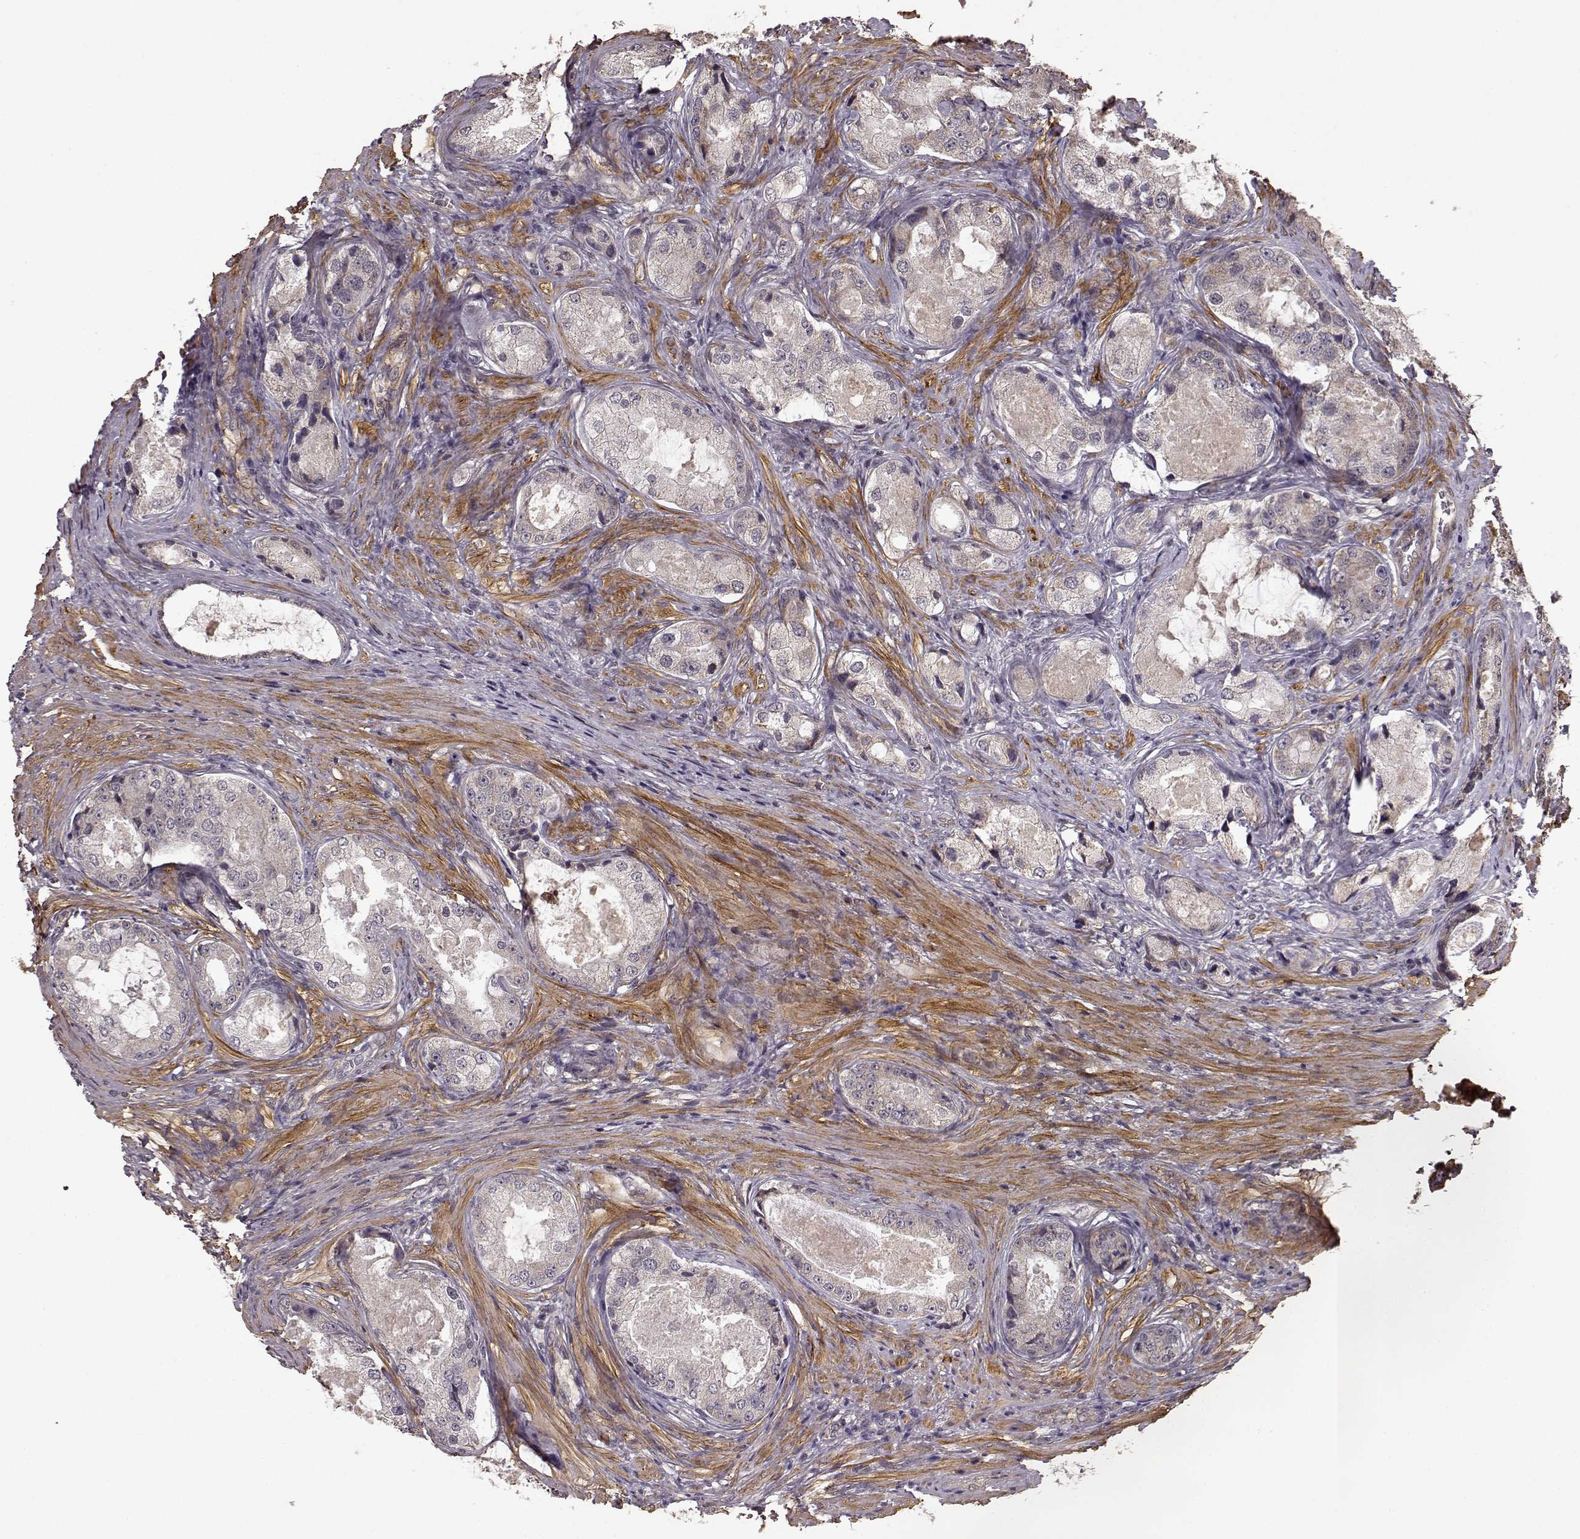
{"staining": {"intensity": "negative", "quantity": "none", "location": "none"}, "tissue": "prostate cancer", "cell_type": "Tumor cells", "image_type": "cancer", "snomed": [{"axis": "morphology", "description": "Adenocarcinoma, Low grade"}, {"axis": "topography", "description": "Prostate"}], "caption": "The photomicrograph demonstrates no significant expression in tumor cells of prostate cancer.", "gene": "BACH2", "patient": {"sex": "male", "age": 68}}